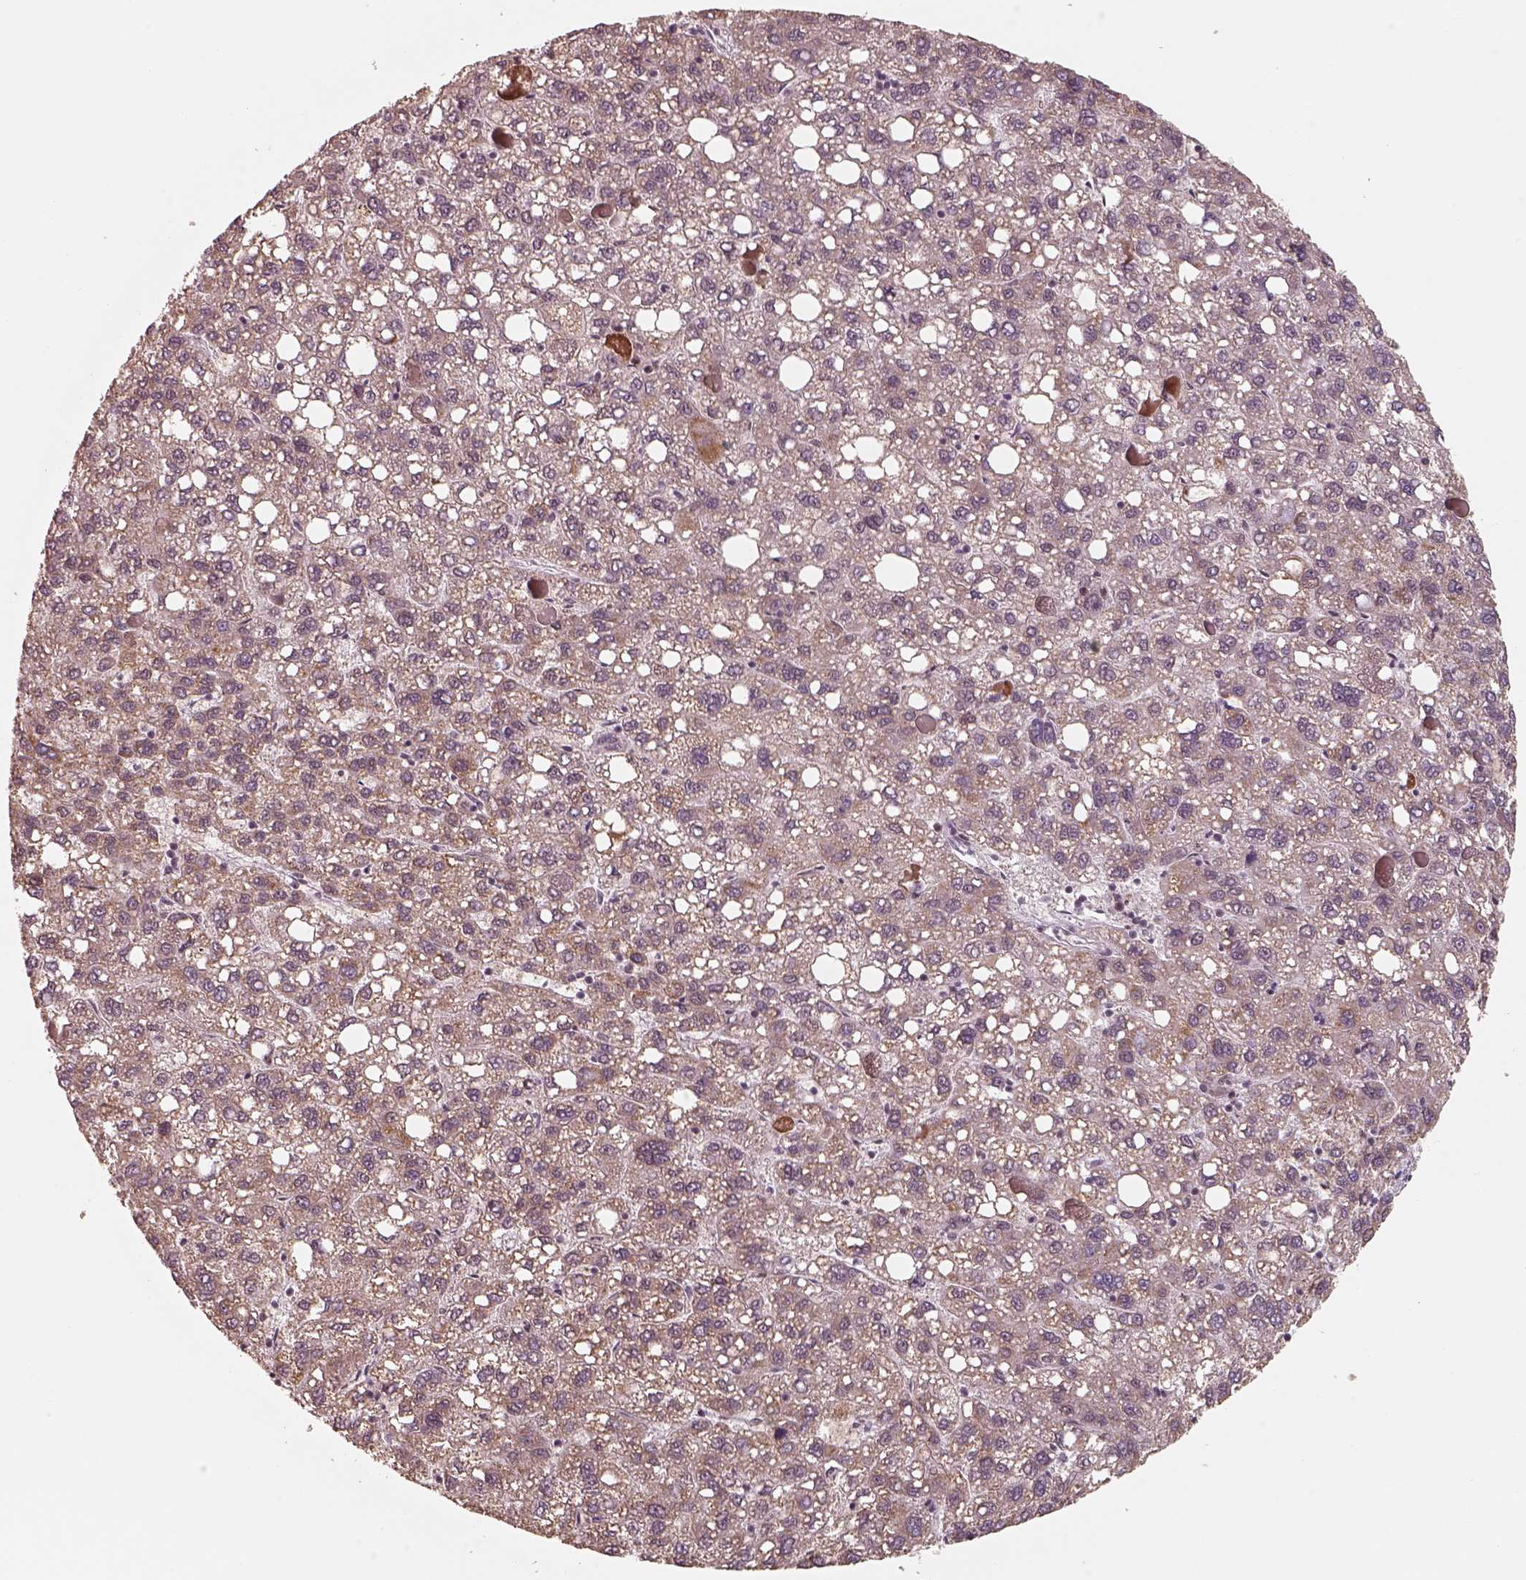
{"staining": {"intensity": "negative", "quantity": "none", "location": "none"}, "tissue": "liver cancer", "cell_type": "Tumor cells", "image_type": "cancer", "snomed": [{"axis": "morphology", "description": "Carcinoma, Hepatocellular, NOS"}, {"axis": "topography", "description": "Liver"}], "caption": "Human liver cancer stained for a protein using immunohistochemistry displays no positivity in tumor cells.", "gene": "ATXN7L3", "patient": {"sex": "female", "age": 82}}